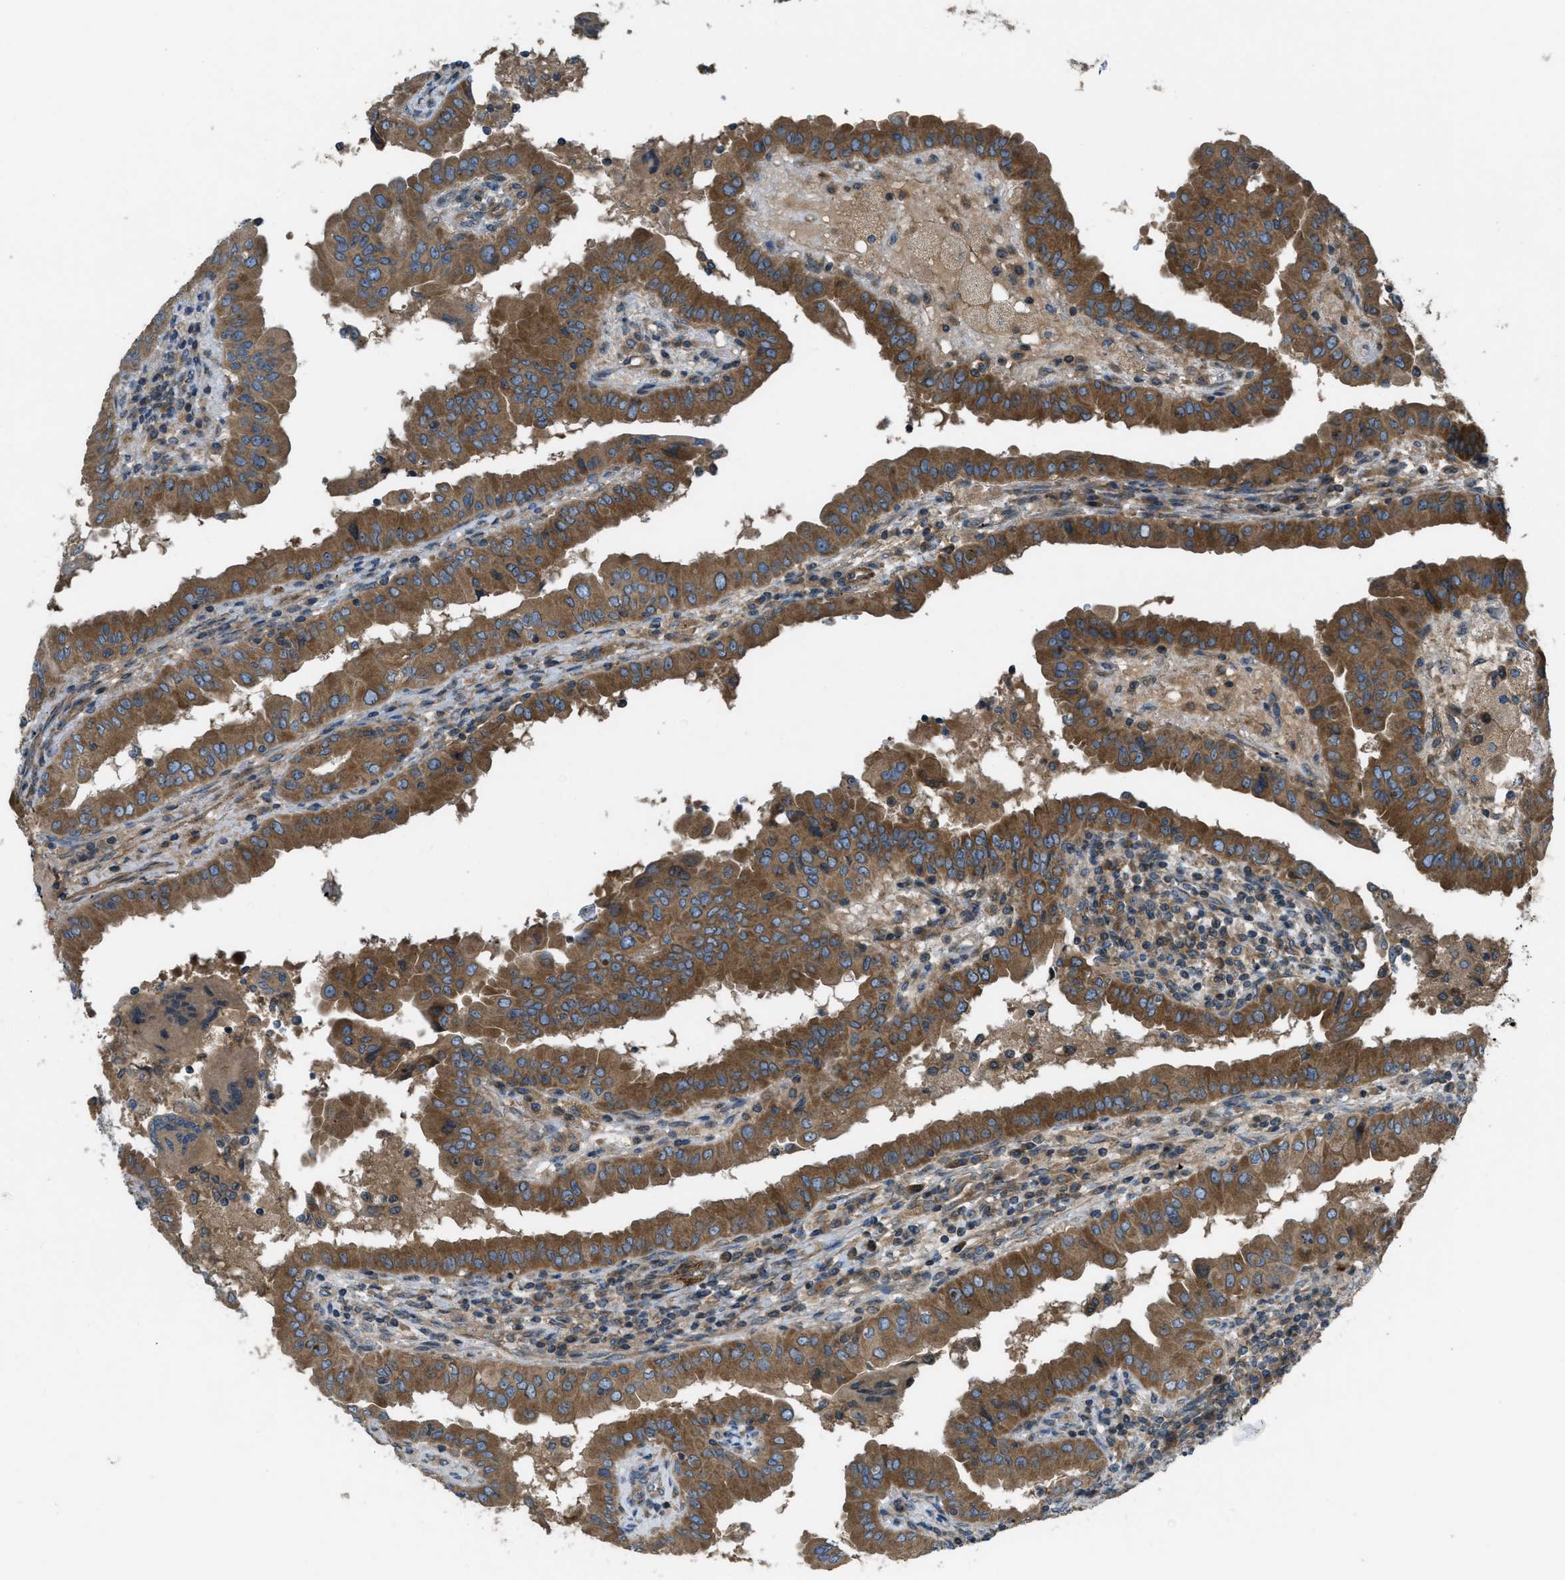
{"staining": {"intensity": "moderate", "quantity": ">75%", "location": "cytoplasmic/membranous"}, "tissue": "thyroid cancer", "cell_type": "Tumor cells", "image_type": "cancer", "snomed": [{"axis": "morphology", "description": "Papillary adenocarcinoma, NOS"}, {"axis": "topography", "description": "Thyroid gland"}], "caption": "A micrograph showing moderate cytoplasmic/membranous expression in approximately >75% of tumor cells in thyroid cancer (papillary adenocarcinoma), as visualized by brown immunohistochemical staining.", "gene": "VEZT", "patient": {"sex": "male", "age": 33}}